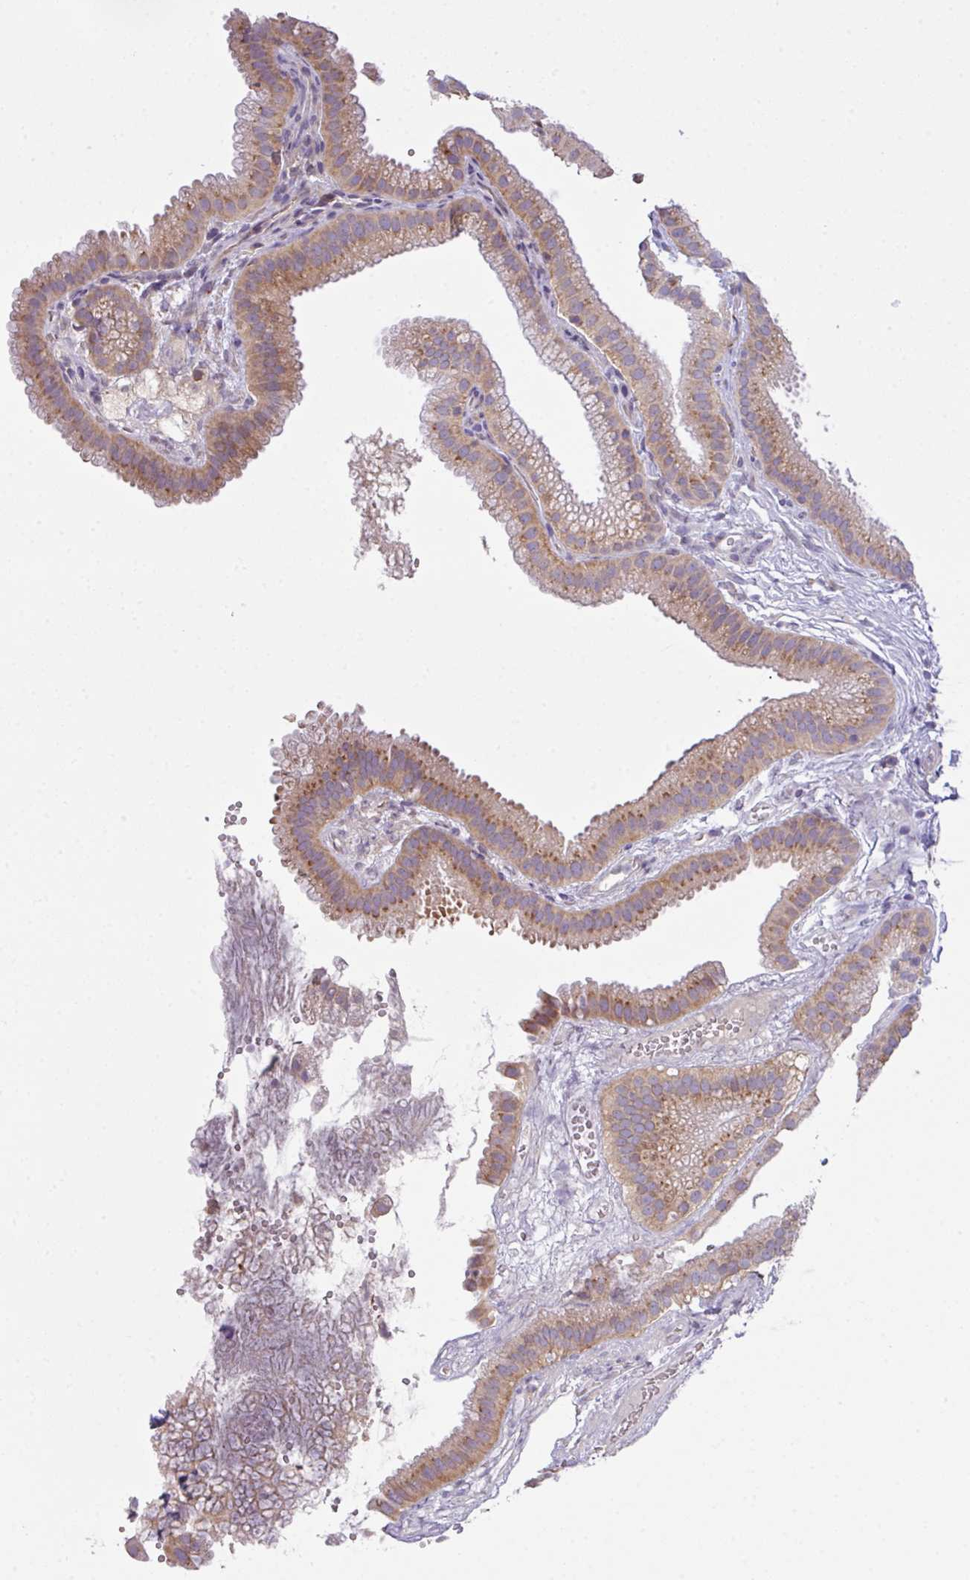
{"staining": {"intensity": "moderate", "quantity": ">75%", "location": "cytoplasmic/membranous"}, "tissue": "gallbladder", "cell_type": "Glandular cells", "image_type": "normal", "snomed": [{"axis": "morphology", "description": "Normal tissue, NOS"}, {"axis": "topography", "description": "Gallbladder"}], "caption": "Benign gallbladder was stained to show a protein in brown. There is medium levels of moderate cytoplasmic/membranous staining in about >75% of glandular cells. Using DAB (brown) and hematoxylin (blue) stains, captured at high magnification using brightfield microscopy.", "gene": "VTI1A", "patient": {"sex": "female", "age": 63}}